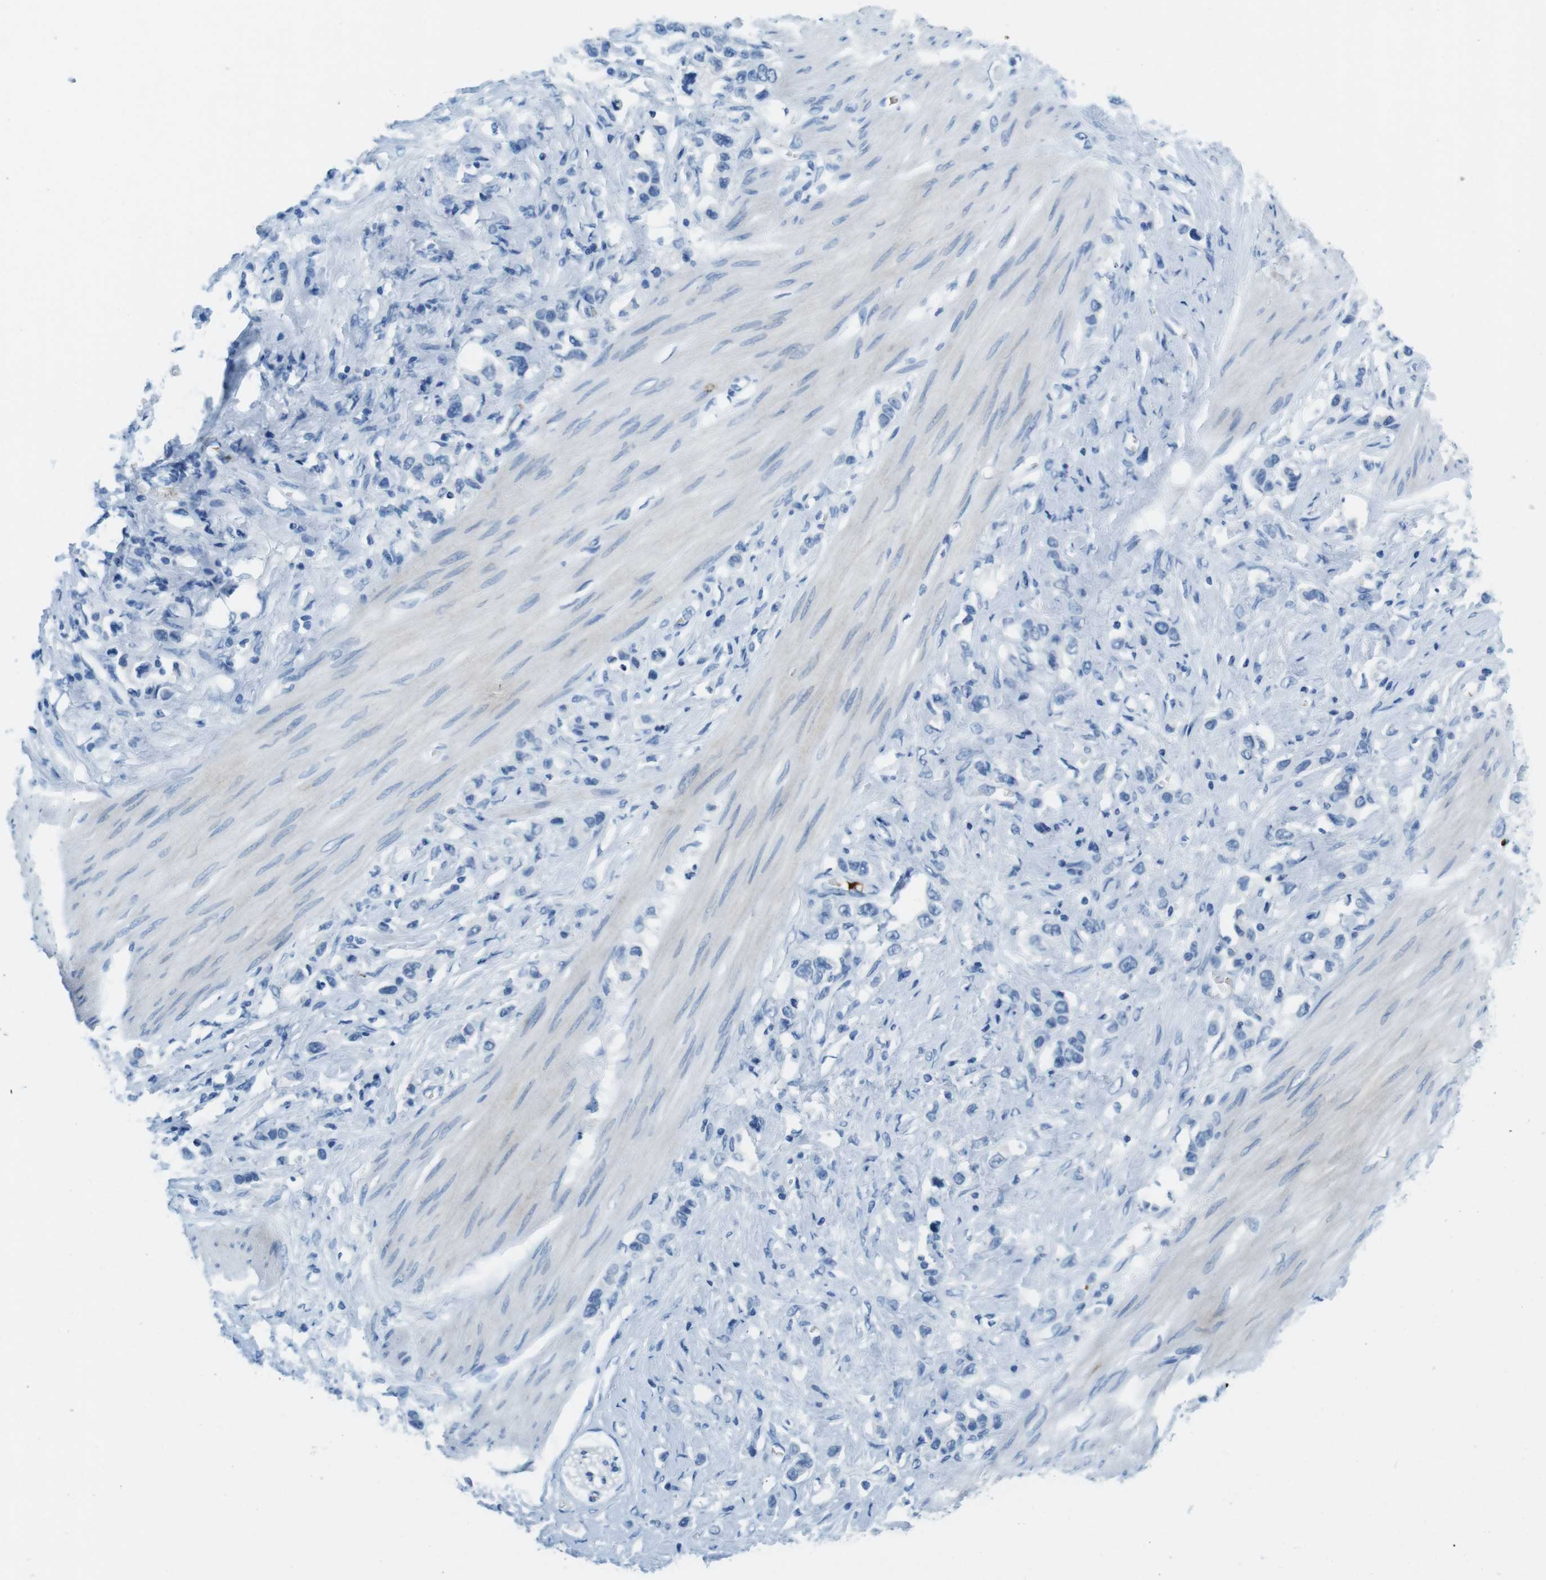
{"staining": {"intensity": "negative", "quantity": "none", "location": "none"}, "tissue": "stomach cancer", "cell_type": "Tumor cells", "image_type": "cancer", "snomed": [{"axis": "morphology", "description": "Adenocarcinoma, NOS"}, {"axis": "topography", "description": "Stomach"}], "caption": "DAB (3,3'-diaminobenzidine) immunohistochemical staining of human adenocarcinoma (stomach) reveals no significant positivity in tumor cells. (Stains: DAB immunohistochemistry with hematoxylin counter stain, Microscopy: brightfield microscopy at high magnification).", "gene": "TFAP2C", "patient": {"sex": "female", "age": 65}}